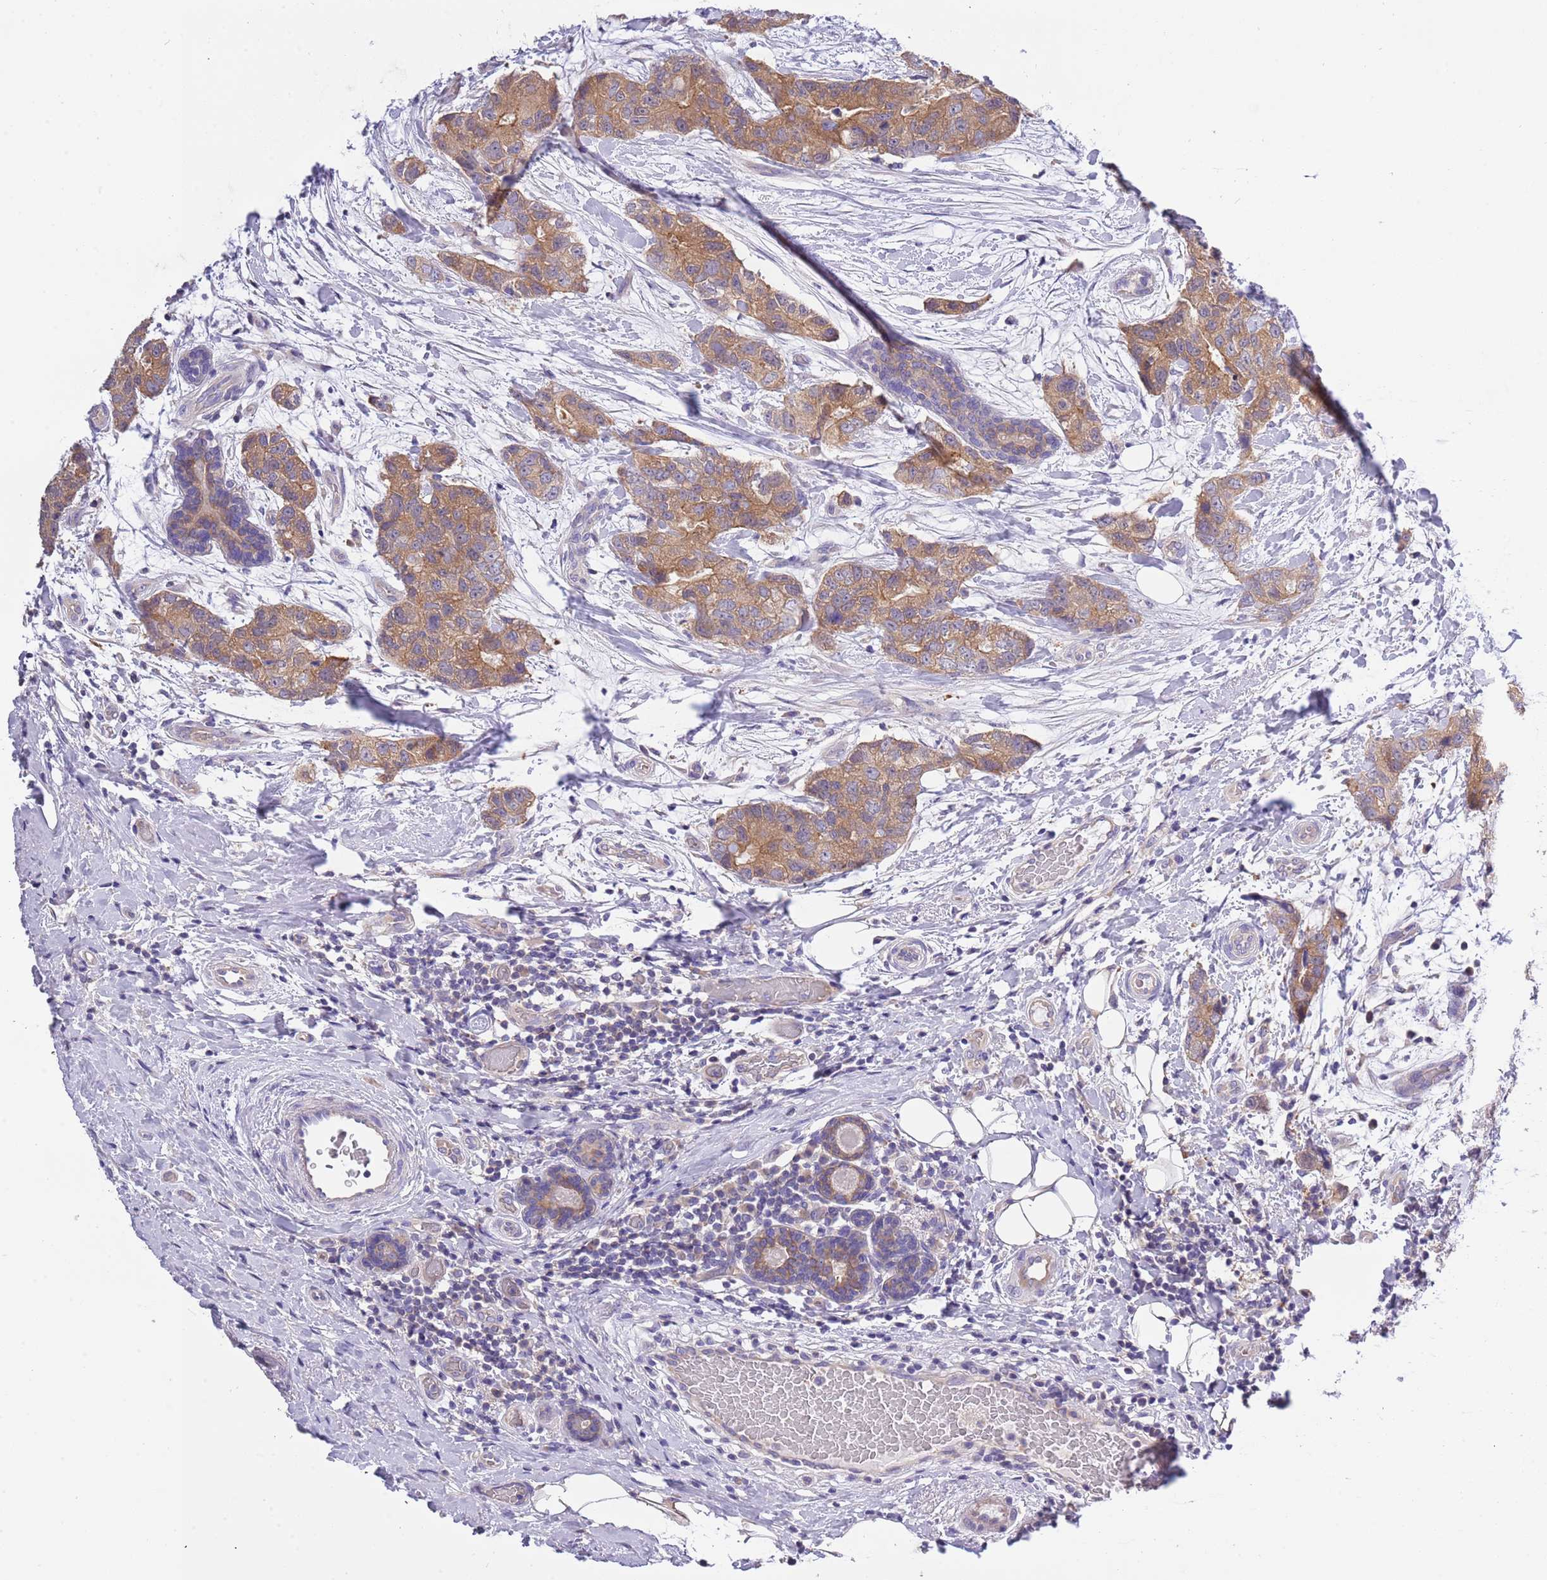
{"staining": {"intensity": "moderate", "quantity": ">75%", "location": "cytoplasmic/membranous"}, "tissue": "breast cancer", "cell_type": "Tumor cells", "image_type": "cancer", "snomed": [{"axis": "morphology", "description": "Duct carcinoma"}, {"axis": "topography", "description": "Breast"}], "caption": "Breast cancer stained with DAB immunohistochemistry (IHC) reveals medium levels of moderate cytoplasmic/membranous positivity in approximately >75% of tumor cells.", "gene": "STIP1", "patient": {"sex": "female", "age": 62}}